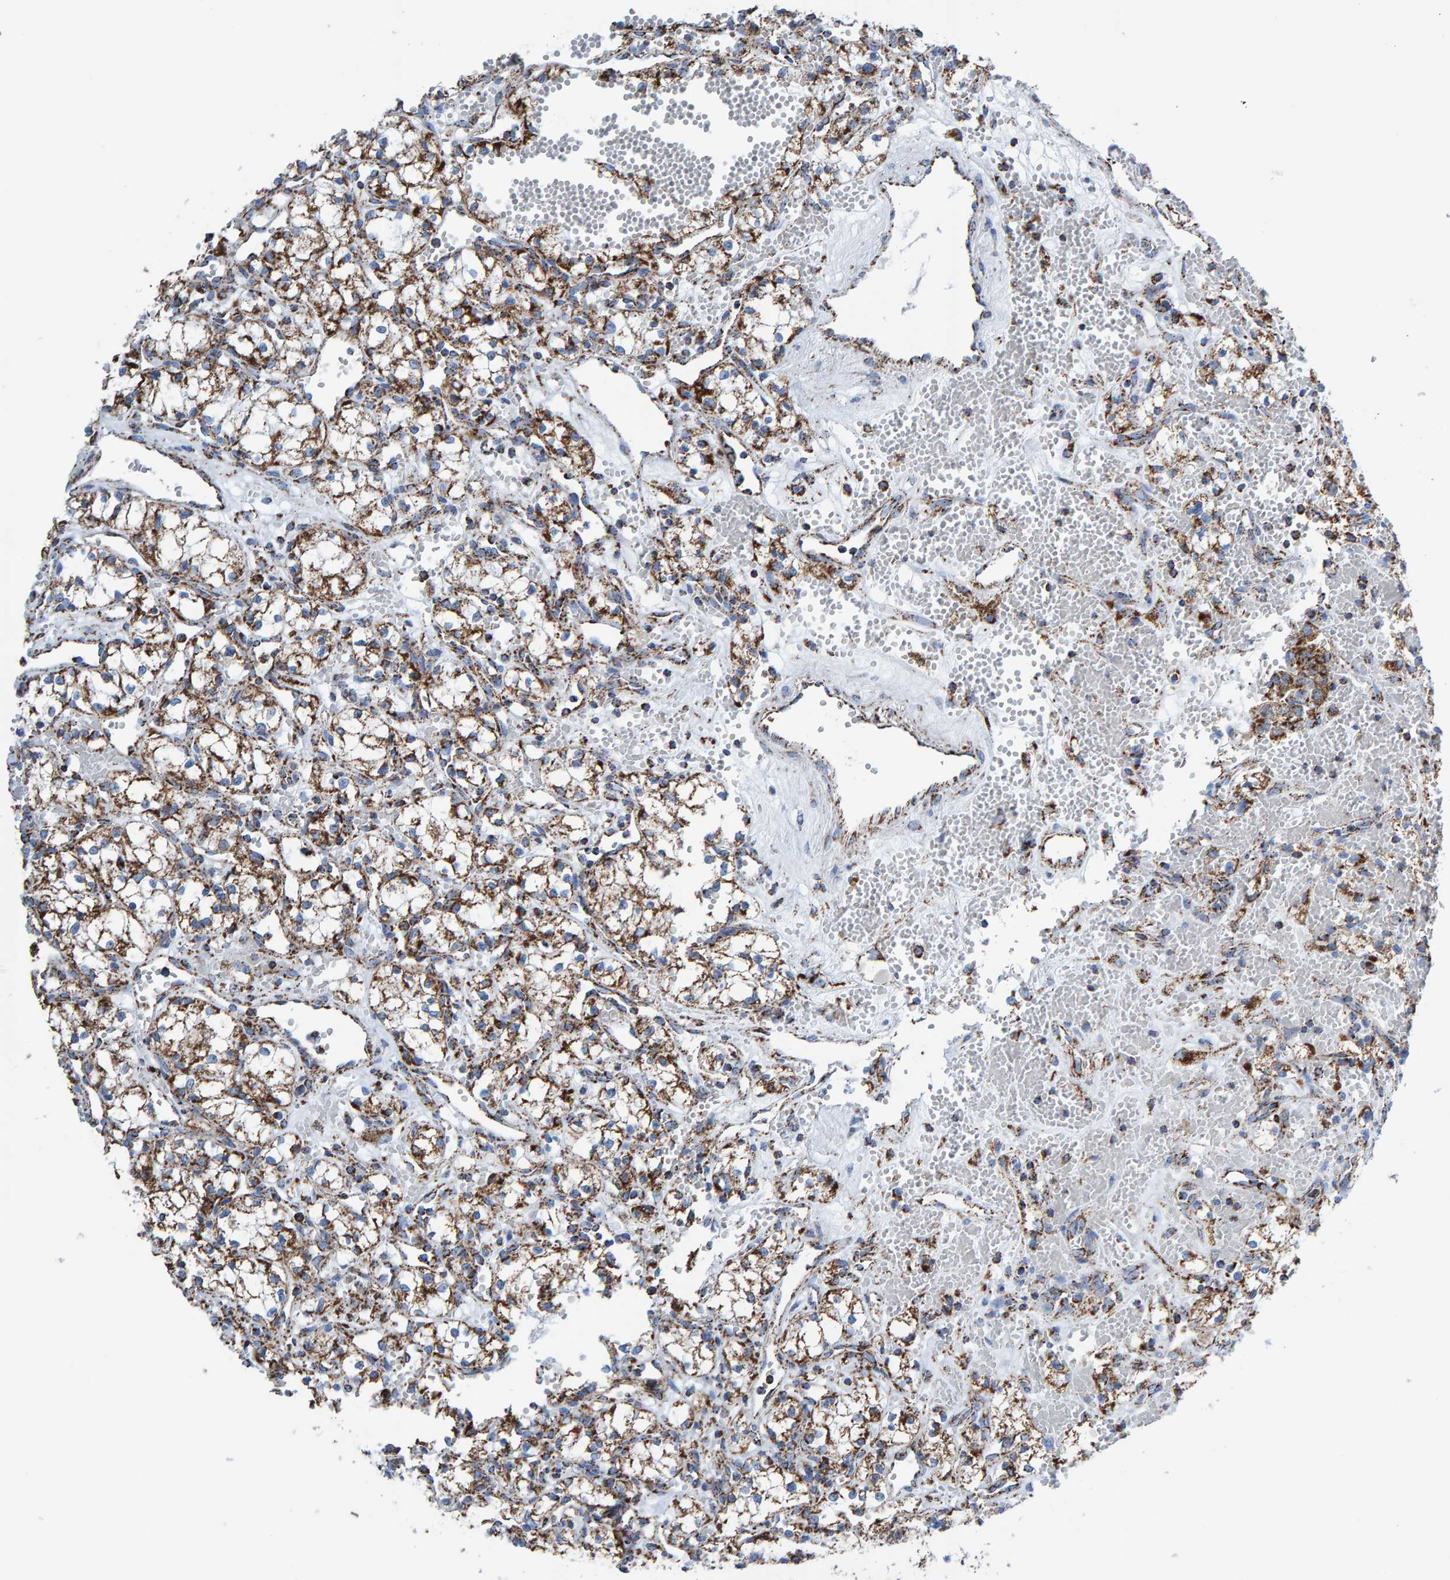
{"staining": {"intensity": "moderate", "quantity": ">75%", "location": "cytoplasmic/membranous"}, "tissue": "renal cancer", "cell_type": "Tumor cells", "image_type": "cancer", "snomed": [{"axis": "morphology", "description": "Adenocarcinoma, NOS"}, {"axis": "topography", "description": "Kidney"}], "caption": "DAB (3,3'-diaminobenzidine) immunohistochemical staining of adenocarcinoma (renal) displays moderate cytoplasmic/membranous protein positivity in approximately >75% of tumor cells. (Brightfield microscopy of DAB IHC at high magnification).", "gene": "ENSG00000262660", "patient": {"sex": "male", "age": 59}}